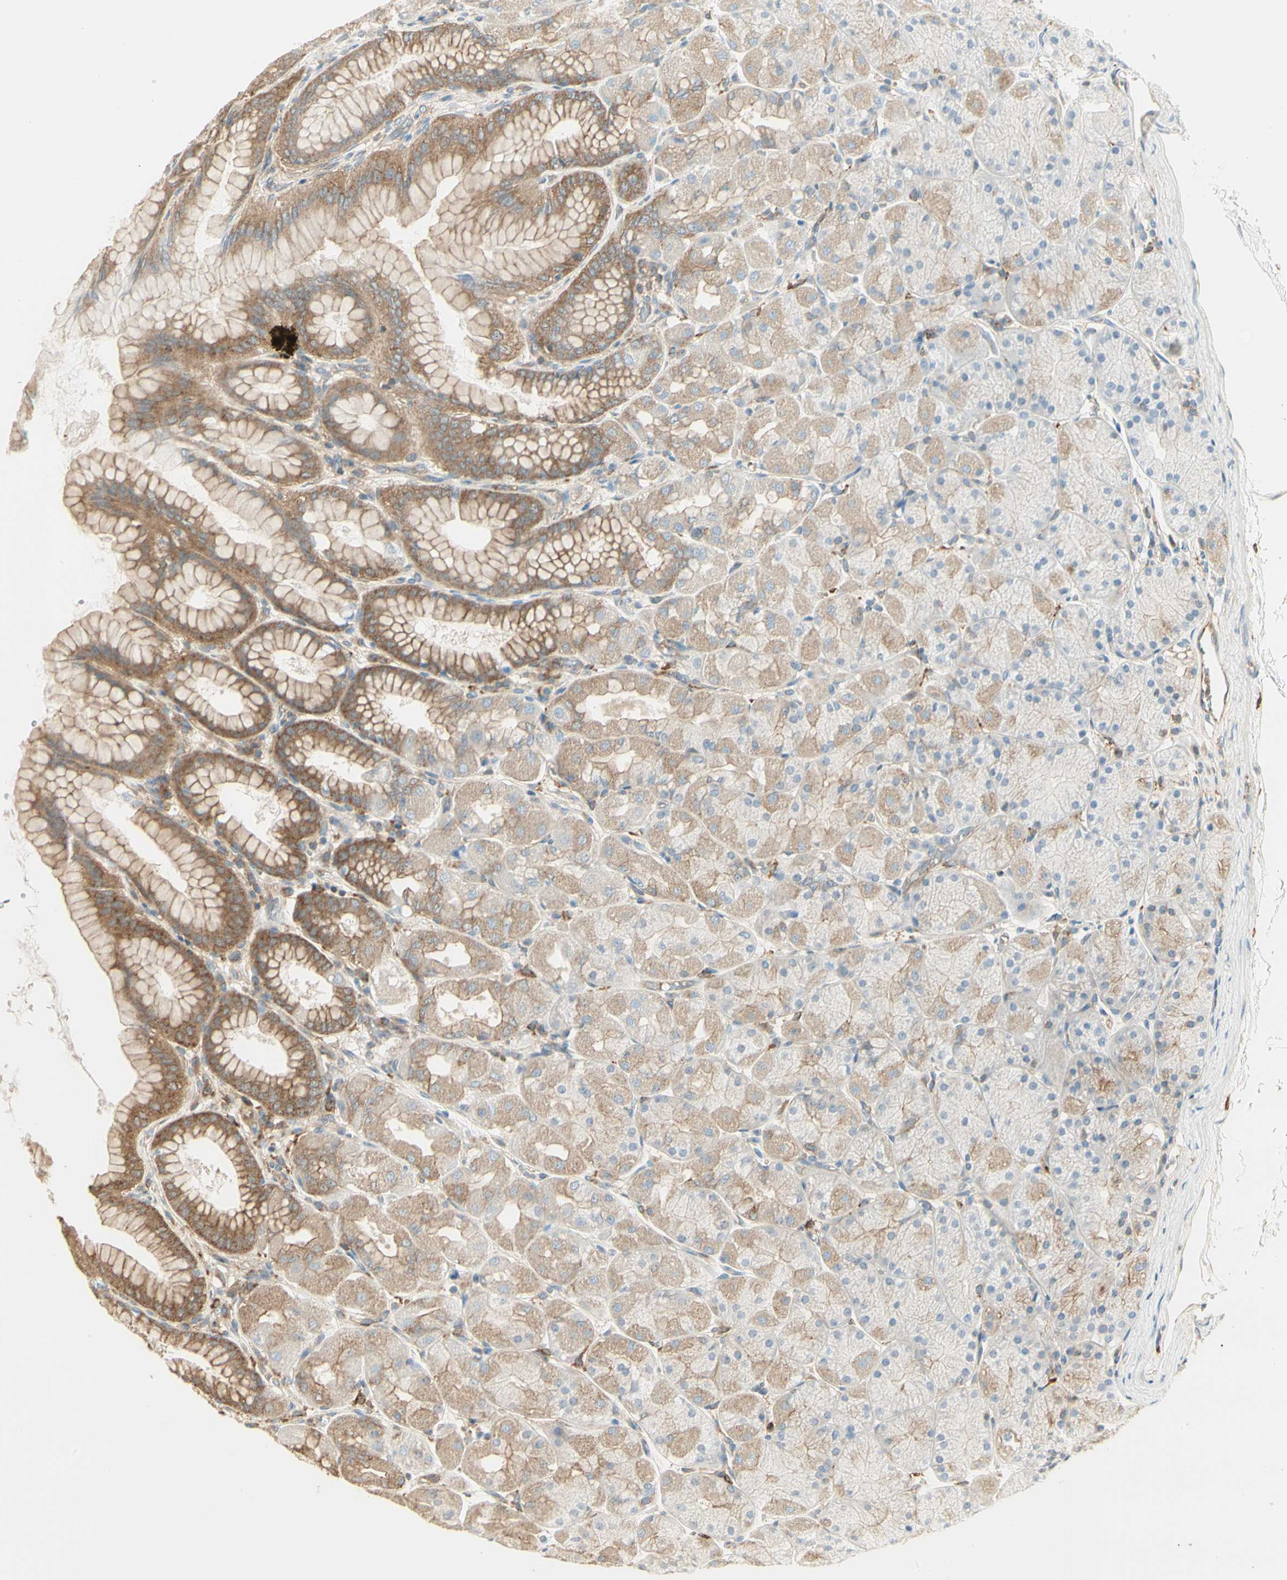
{"staining": {"intensity": "moderate", "quantity": ">75%", "location": "cytoplasmic/membranous"}, "tissue": "stomach", "cell_type": "Glandular cells", "image_type": "normal", "snomed": [{"axis": "morphology", "description": "Normal tissue, NOS"}, {"axis": "topography", "description": "Stomach, upper"}], "caption": "Immunohistochemistry (IHC) (DAB (3,3'-diaminobenzidine)) staining of normal human stomach shows moderate cytoplasmic/membranous protein staining in about >75% of glandular cells. The protein of interest is stained brown, and the nuclei are stained in blue (DAB (3,3'-diaminobenzidine) IHC with brightfield microscopy, high magnification).", "gene": "AGFG1", "patient": {"sex": "female", "age": 56}}